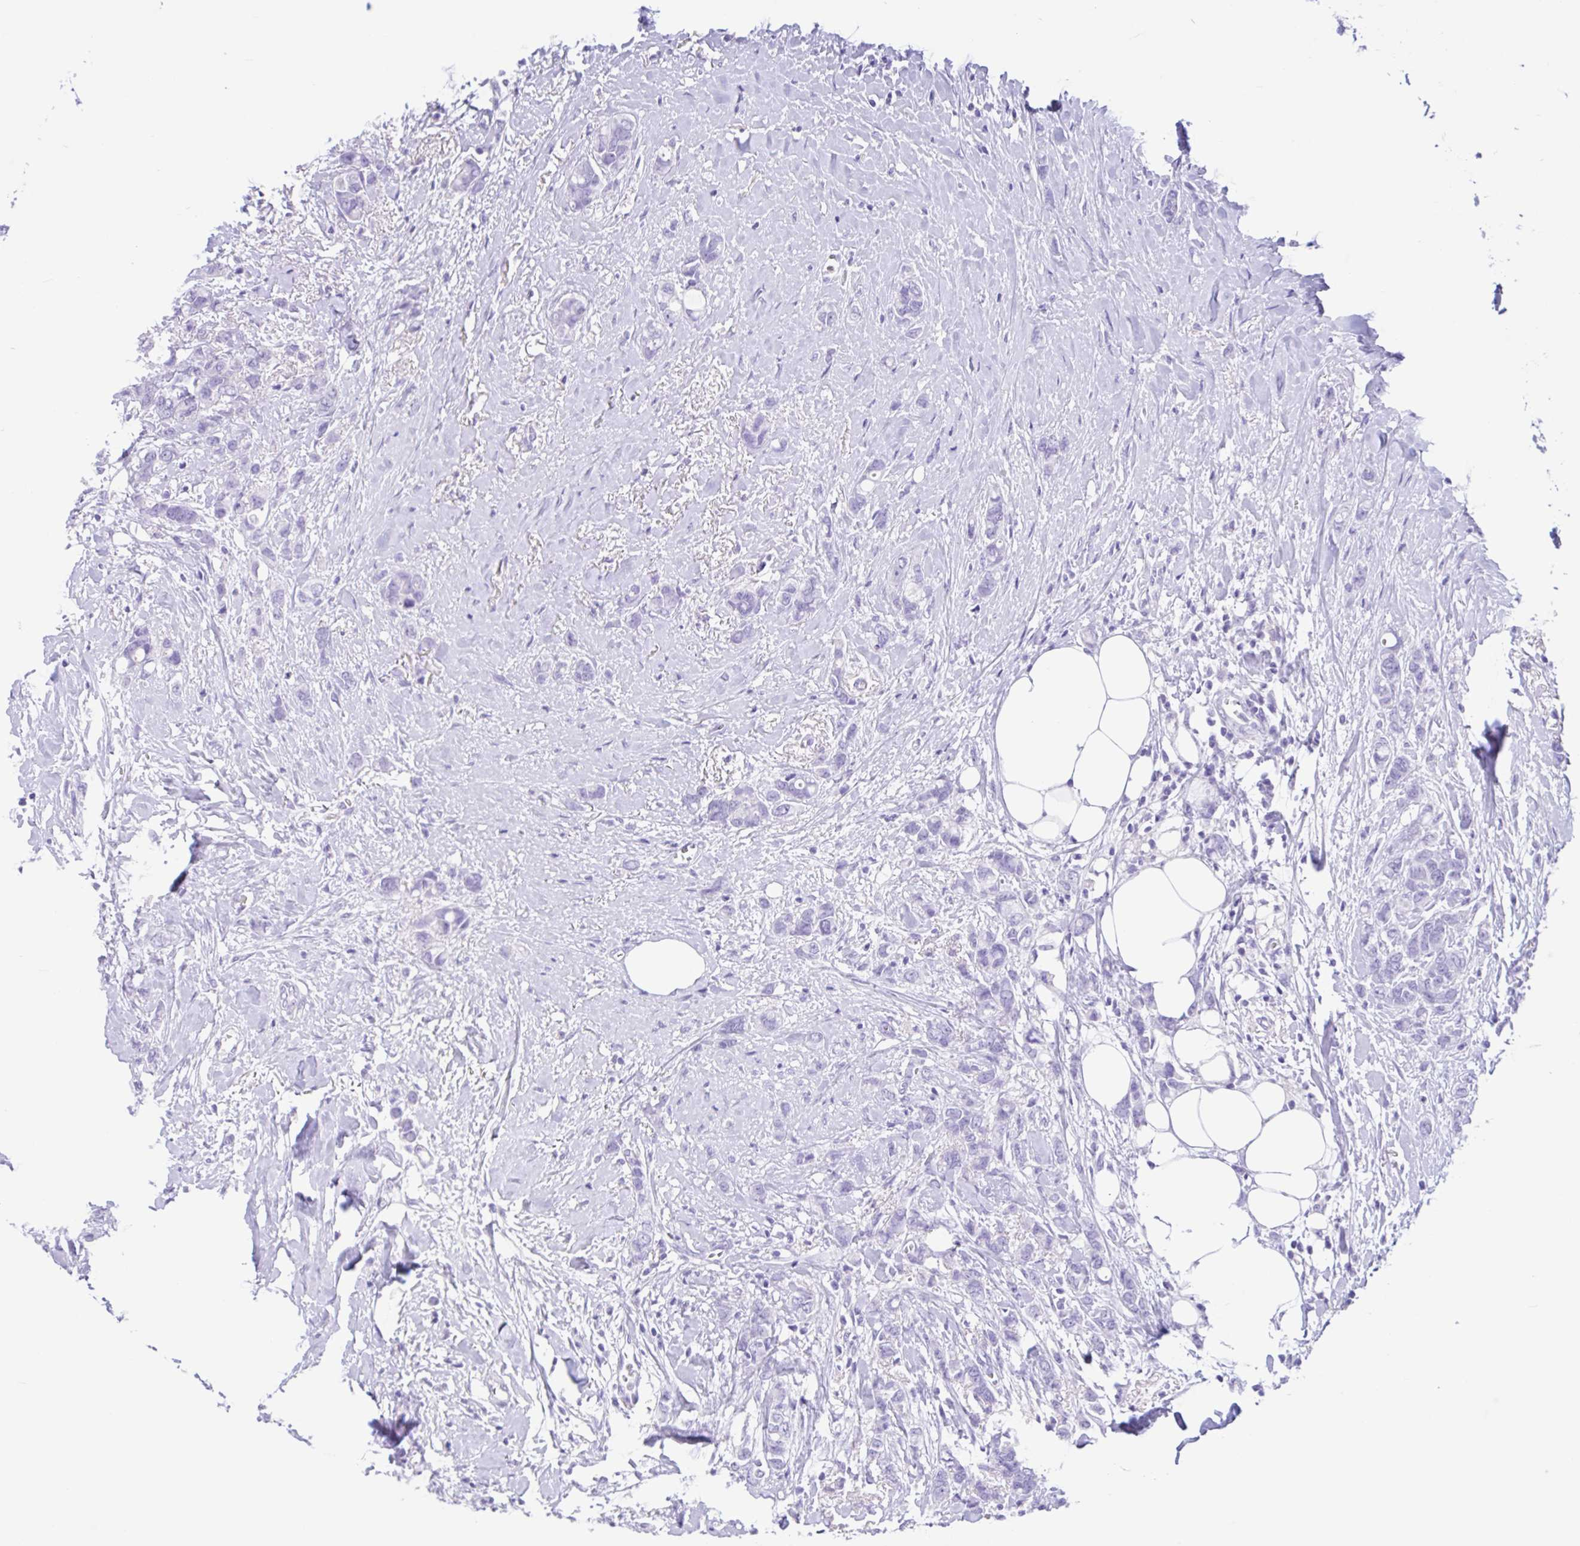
{"staining": {"intensity": "negative", "quantity": "none", "location": "none"}, "tissue": "breast cancer", "cell_type": "Tumor cells", "image_type": "cancer", "snomed": [{"axis": "morphology", "description": "Lobular carcinoma"}, {"axis": "topography", "description": "Breast"}], "caption": "There is no significant expression in tumor cells of breast lobular carcinoma. The staining is performed using DAB (3,3'-diaminobenzidine) brown chromogen with nuclei counter-stained in using hematoxylin.", "gene": "OR4N4", "patient": {"sex": "female", "age": 91}}